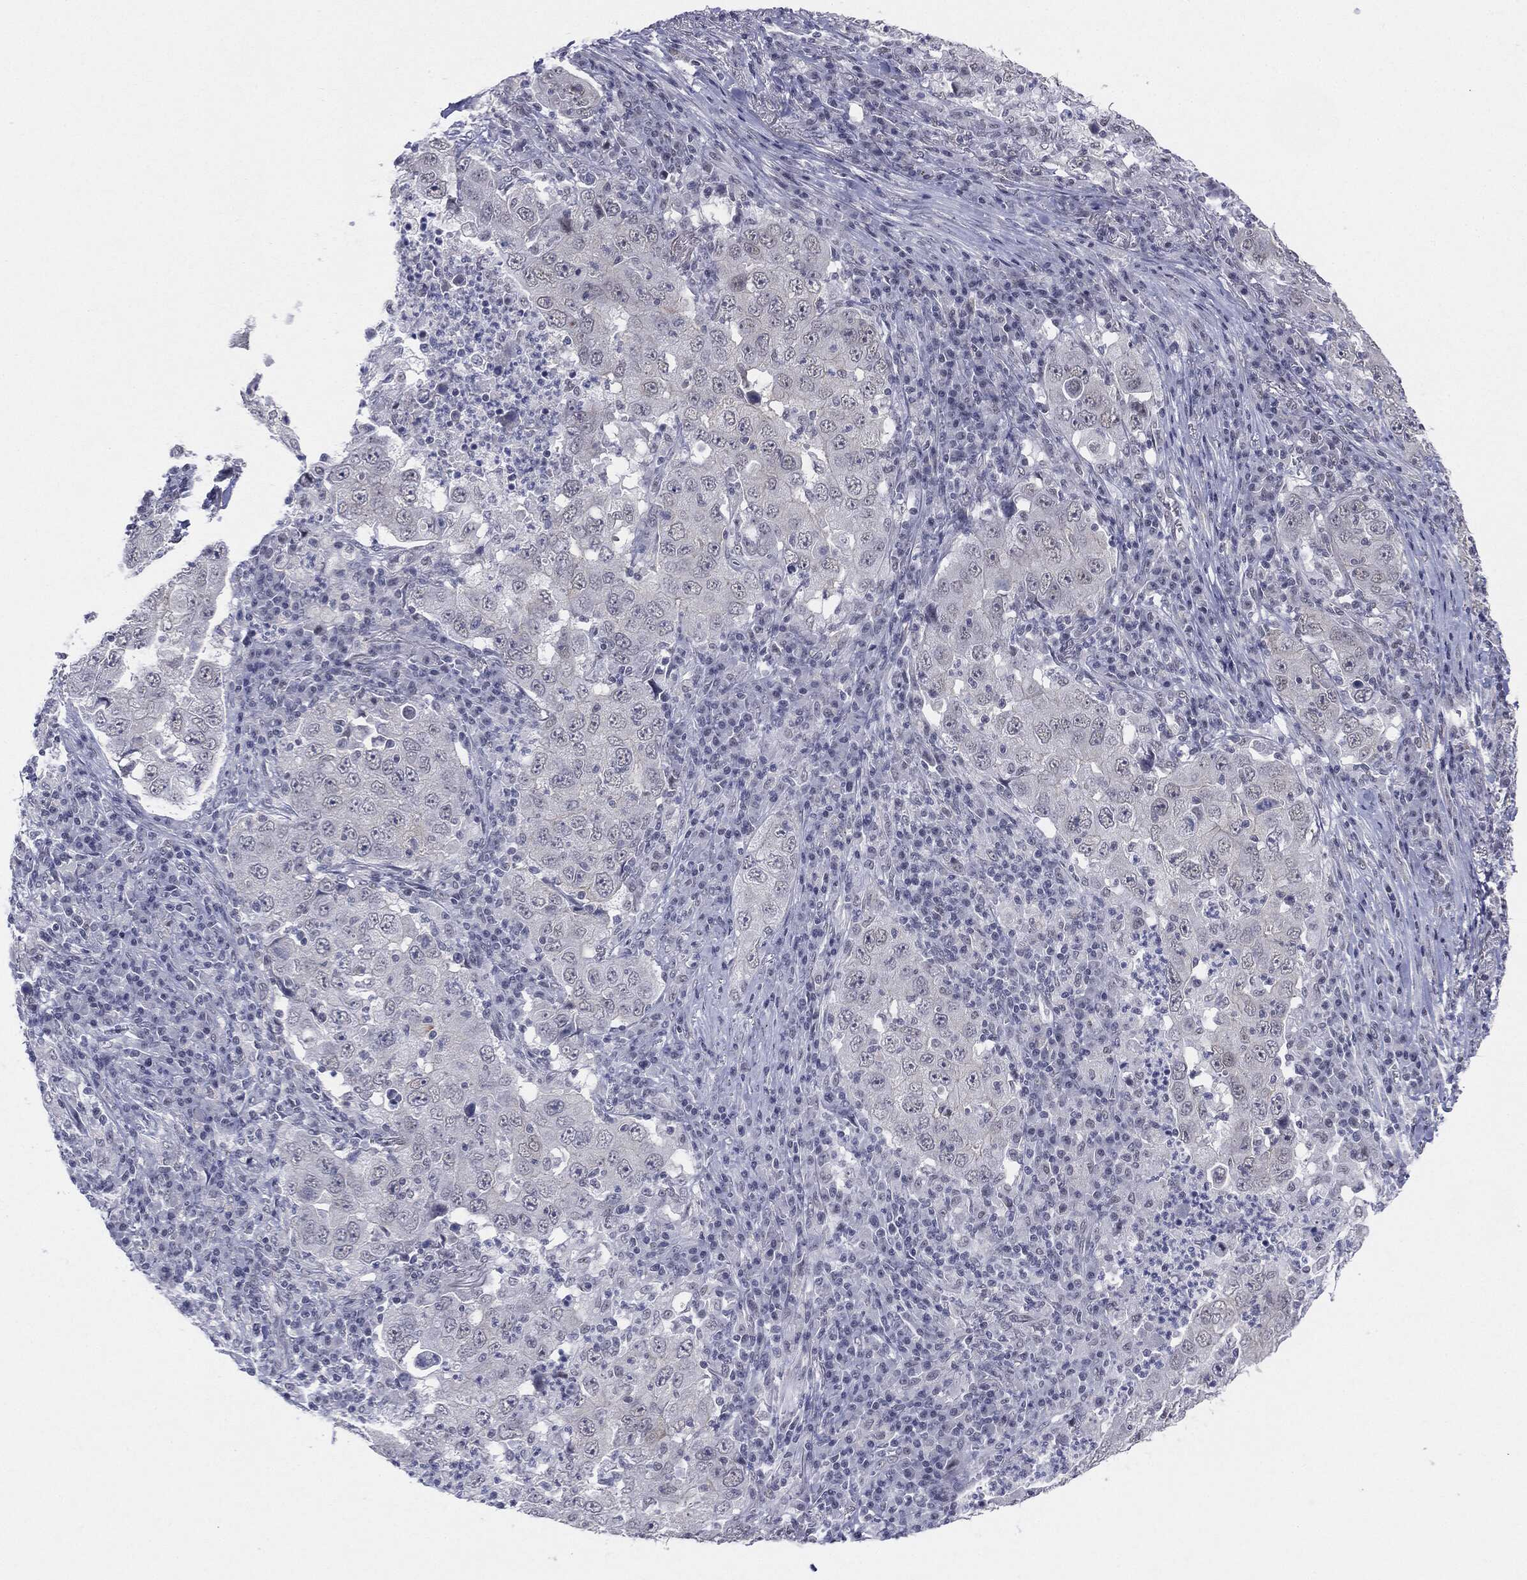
{"staining": {"intensity": "negative", "quantity": "none", "location": "none"}, "tissue": "lung cancer", "cell_type": "Tumor cells", "image_type": "cancer", "snomed": [{"axis": "morphology", "description": "Adenocarcinoma, NOS"}, {"axis": "topography", "description": "Lung"}], "caption": "A histopathology image of adenocarcinoma (lung) stained for a protein shows no brown staining in tumor cells.", "gene": "SLC5A5", "patient": {"sex": "male", "age": 73}}